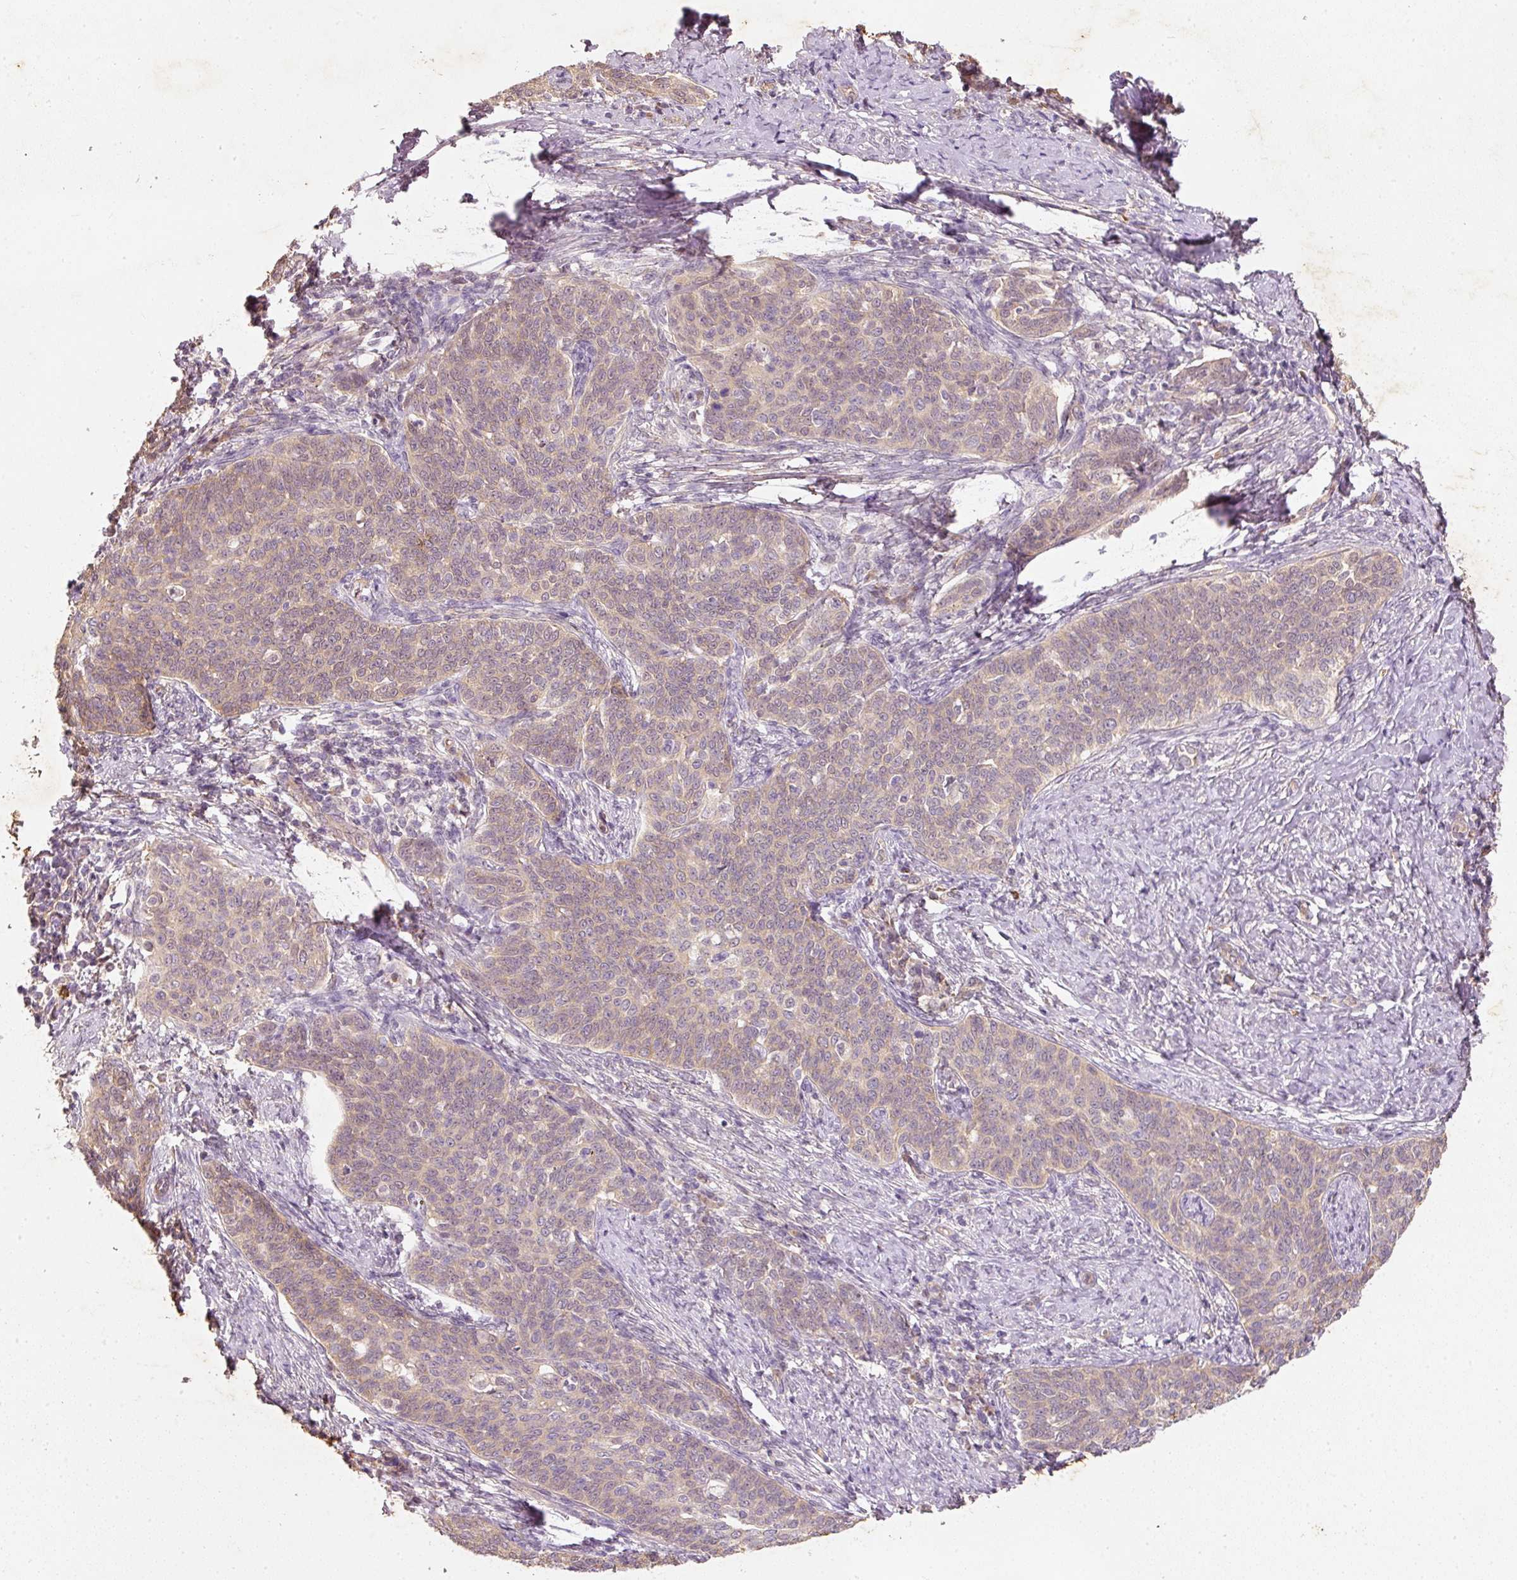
{"staining": {"intensity": "weak", "quantity": ">75%", "location": "cytoplasmic/membranous"}, "tissue": "cervical cancer", "cell_type": "Tumor cells", "image_type": "cancer", "snomed": [{"axis": "morphology", "description": "Squamous cell carcinoma, NOS"}, {"axis": "topography", "description": "Cervix"}], "caption": "Immunohistochemistry (DAB) staining of cervical cancer exhibits weak cytoplasmic/membranous protein expression in about >75% of tumor cells.", "gene": "RGL2", "patient": {"sex": "female", "age": 39}}